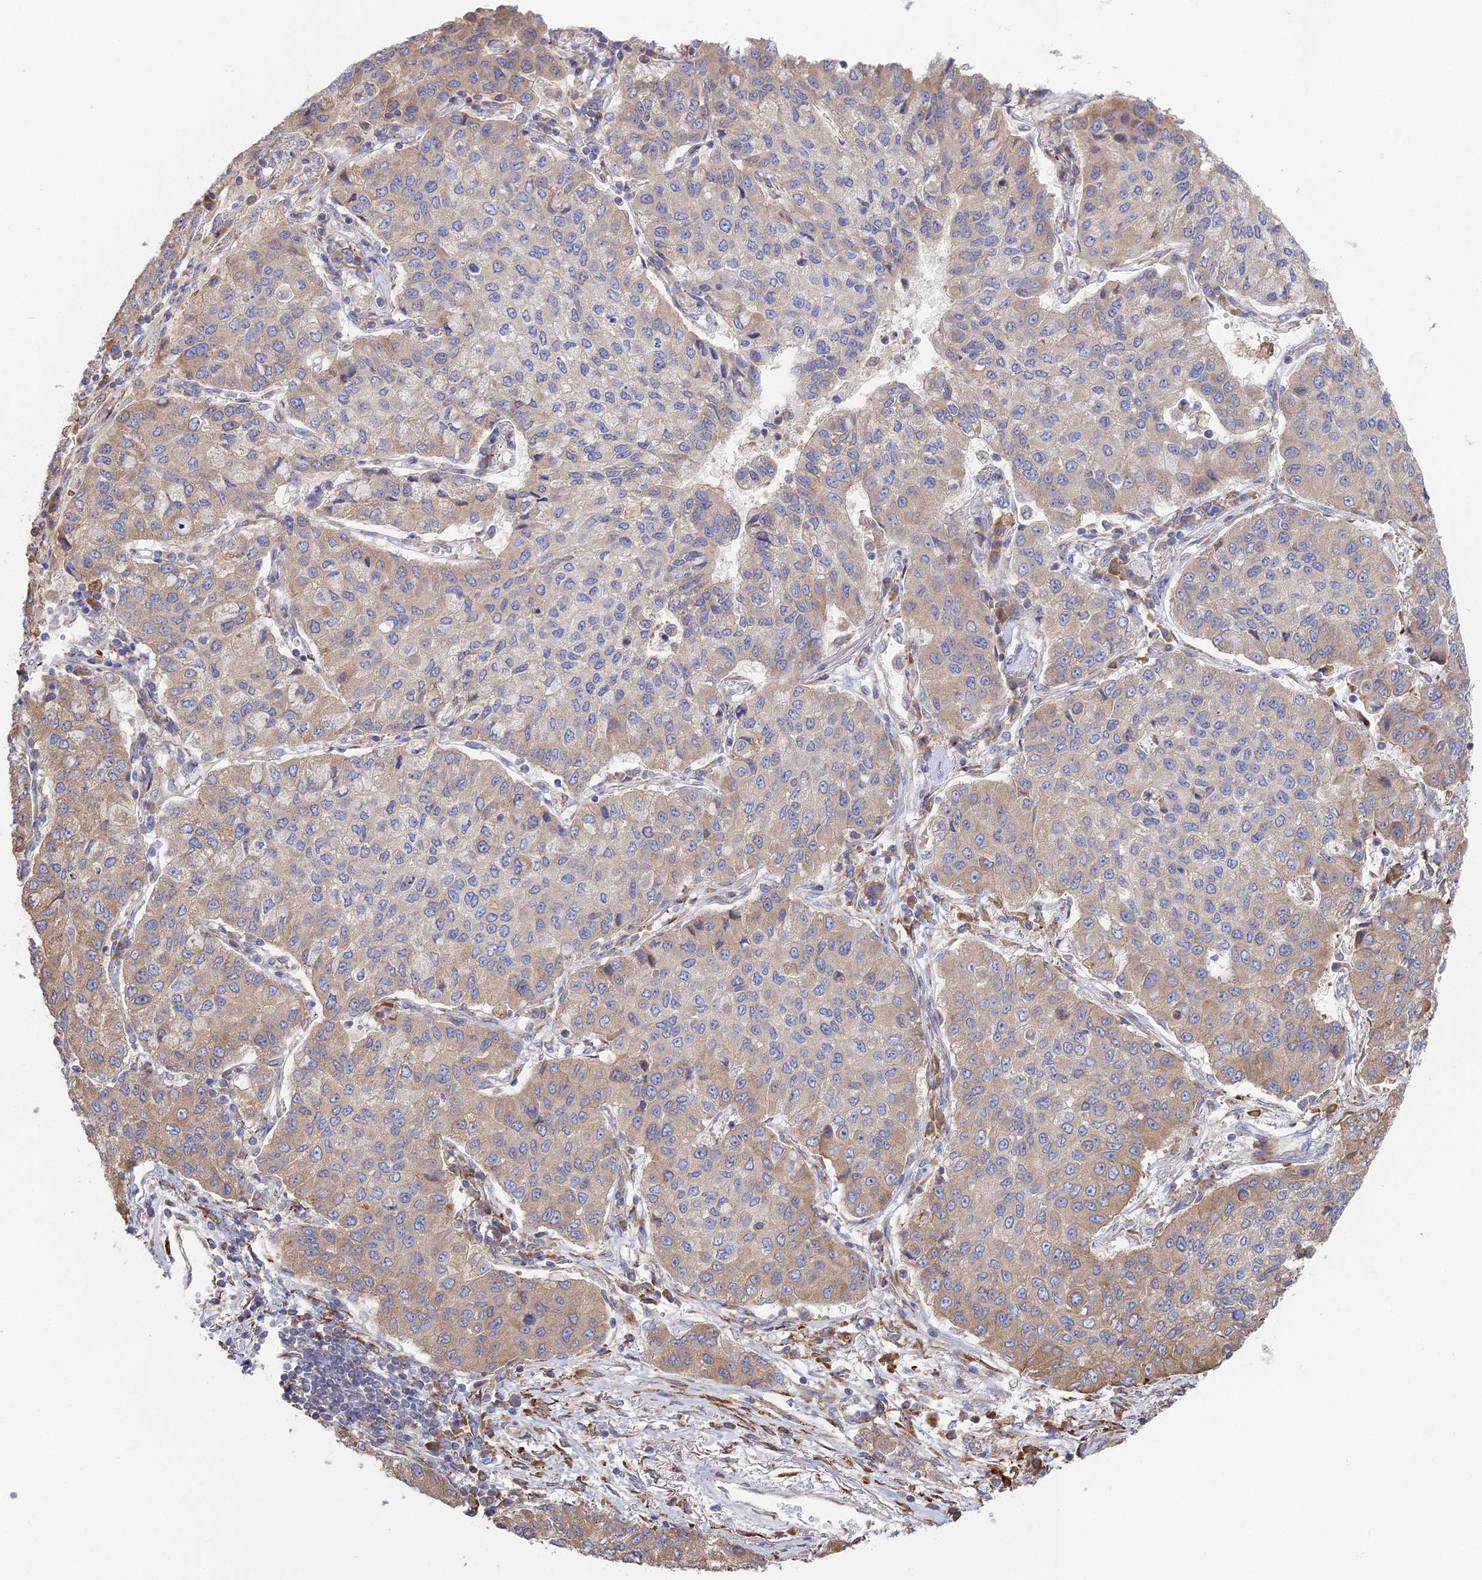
{"staining": {"intensity": "moderate", "quantity": "<25%", "location": "cytoplasmic/membranous"}, "tissue": "lung cancer", "cell_type": "Tumor cells", "image_type": "cancer", "snomed": [{"axis": "morphology", "description": "Squamous cell carcinoma, NOS"}, {"axis": "topography", "description": "Lung"}], "caption": "Tumor cells demonstrate low levels of moderate cytoplasmic/membranous positivity in about <25% of cells in lung squamous cell carcinoma.", "gene": "TRAPPC6A", "patient": {"sex": "male", "age": 74}}